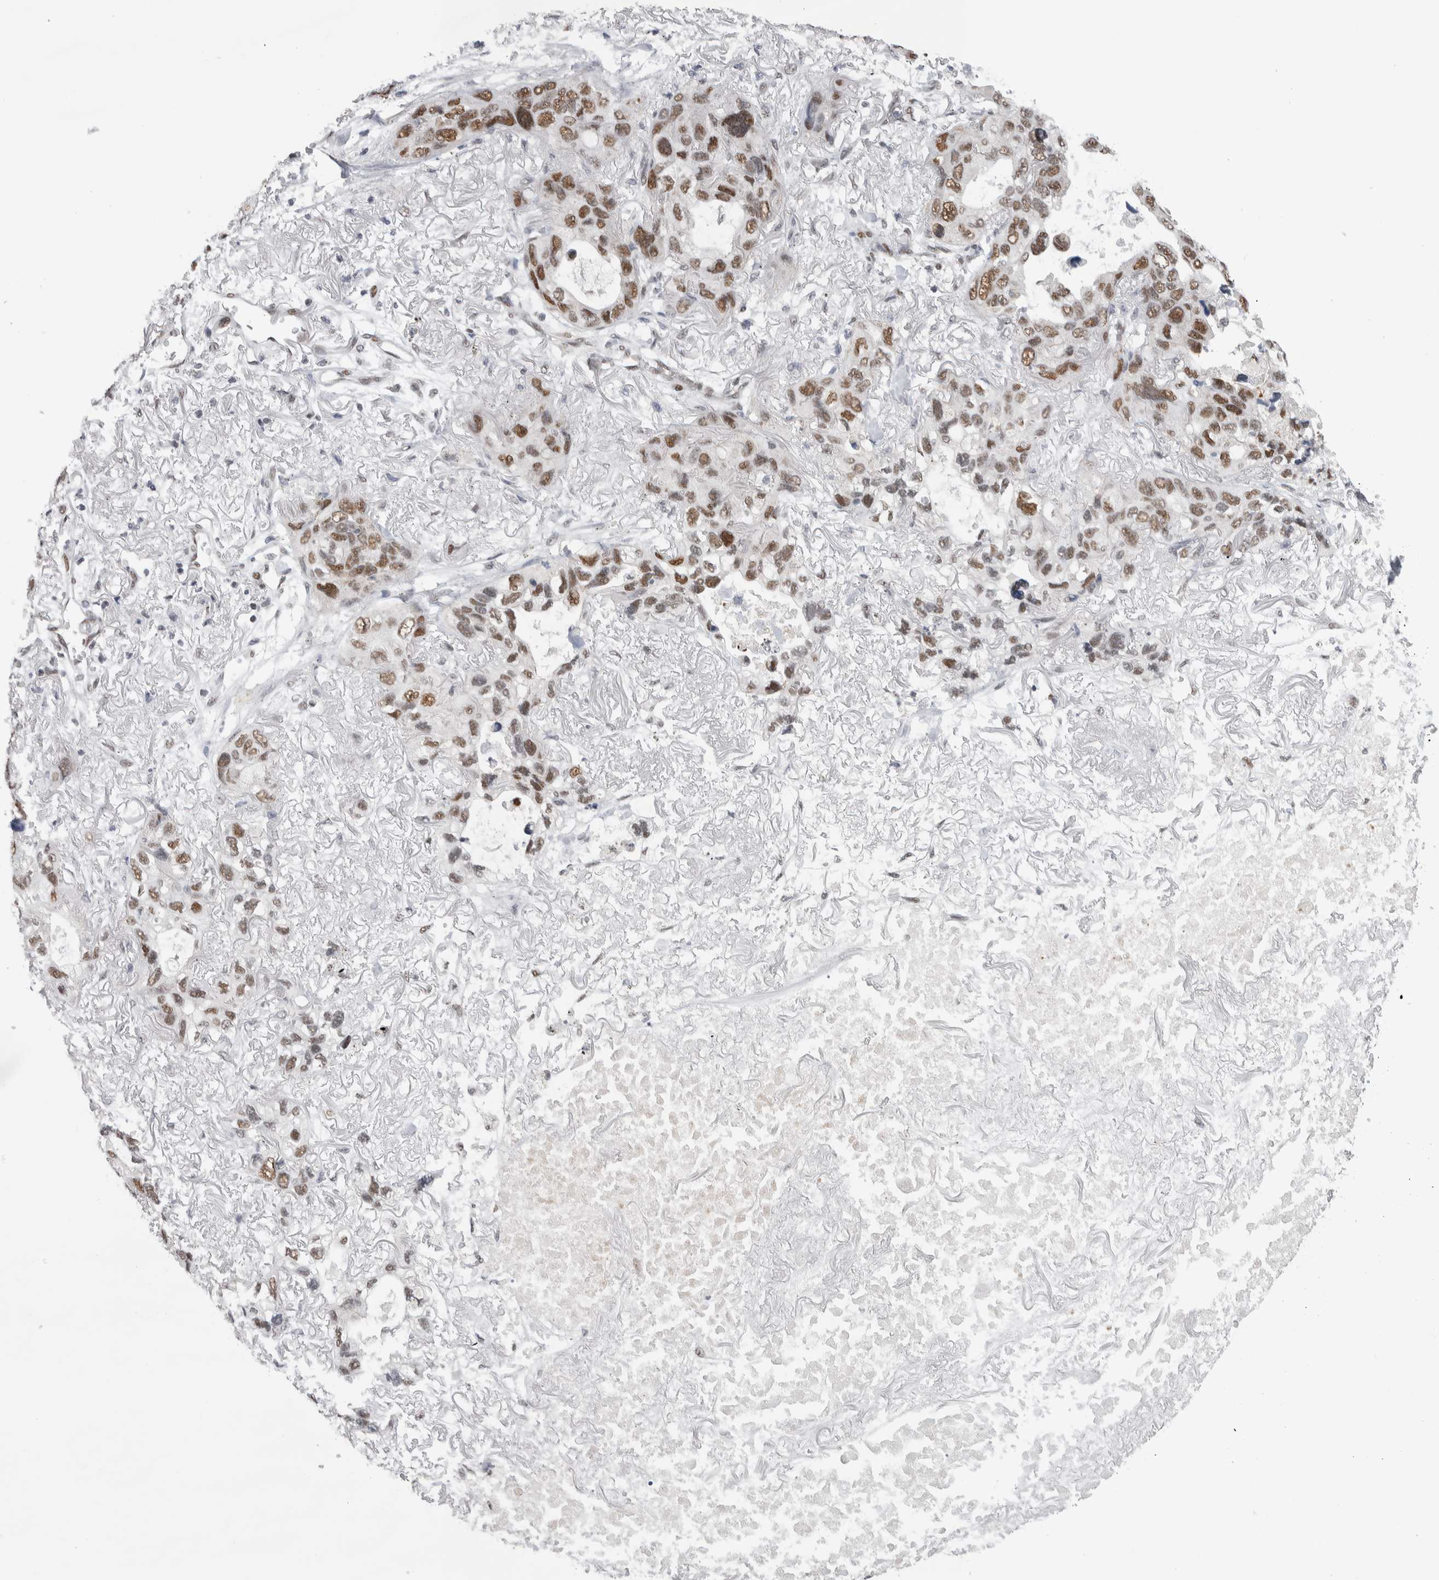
{"staining": {"intensity": "strong", "quantity": ">75%", "location": "nuclear"}, "tissue": "lung cancer", "cell_type": "Tumor cells", "image_type": "cancer", "snomed": [{"axis": "morphology", "description": "Squamous cell carcinoma, NOS"}, {"axis": "topography", "description": "Lung"}], "caption": "Immunohistochemical staining of squamous cell carcinoma (lung) exhibits high levels of strong nuclear staining in about >75% of tumor cells.", "gene": "HEXIM2", "patient": {"sex": "female", "age": 73}}